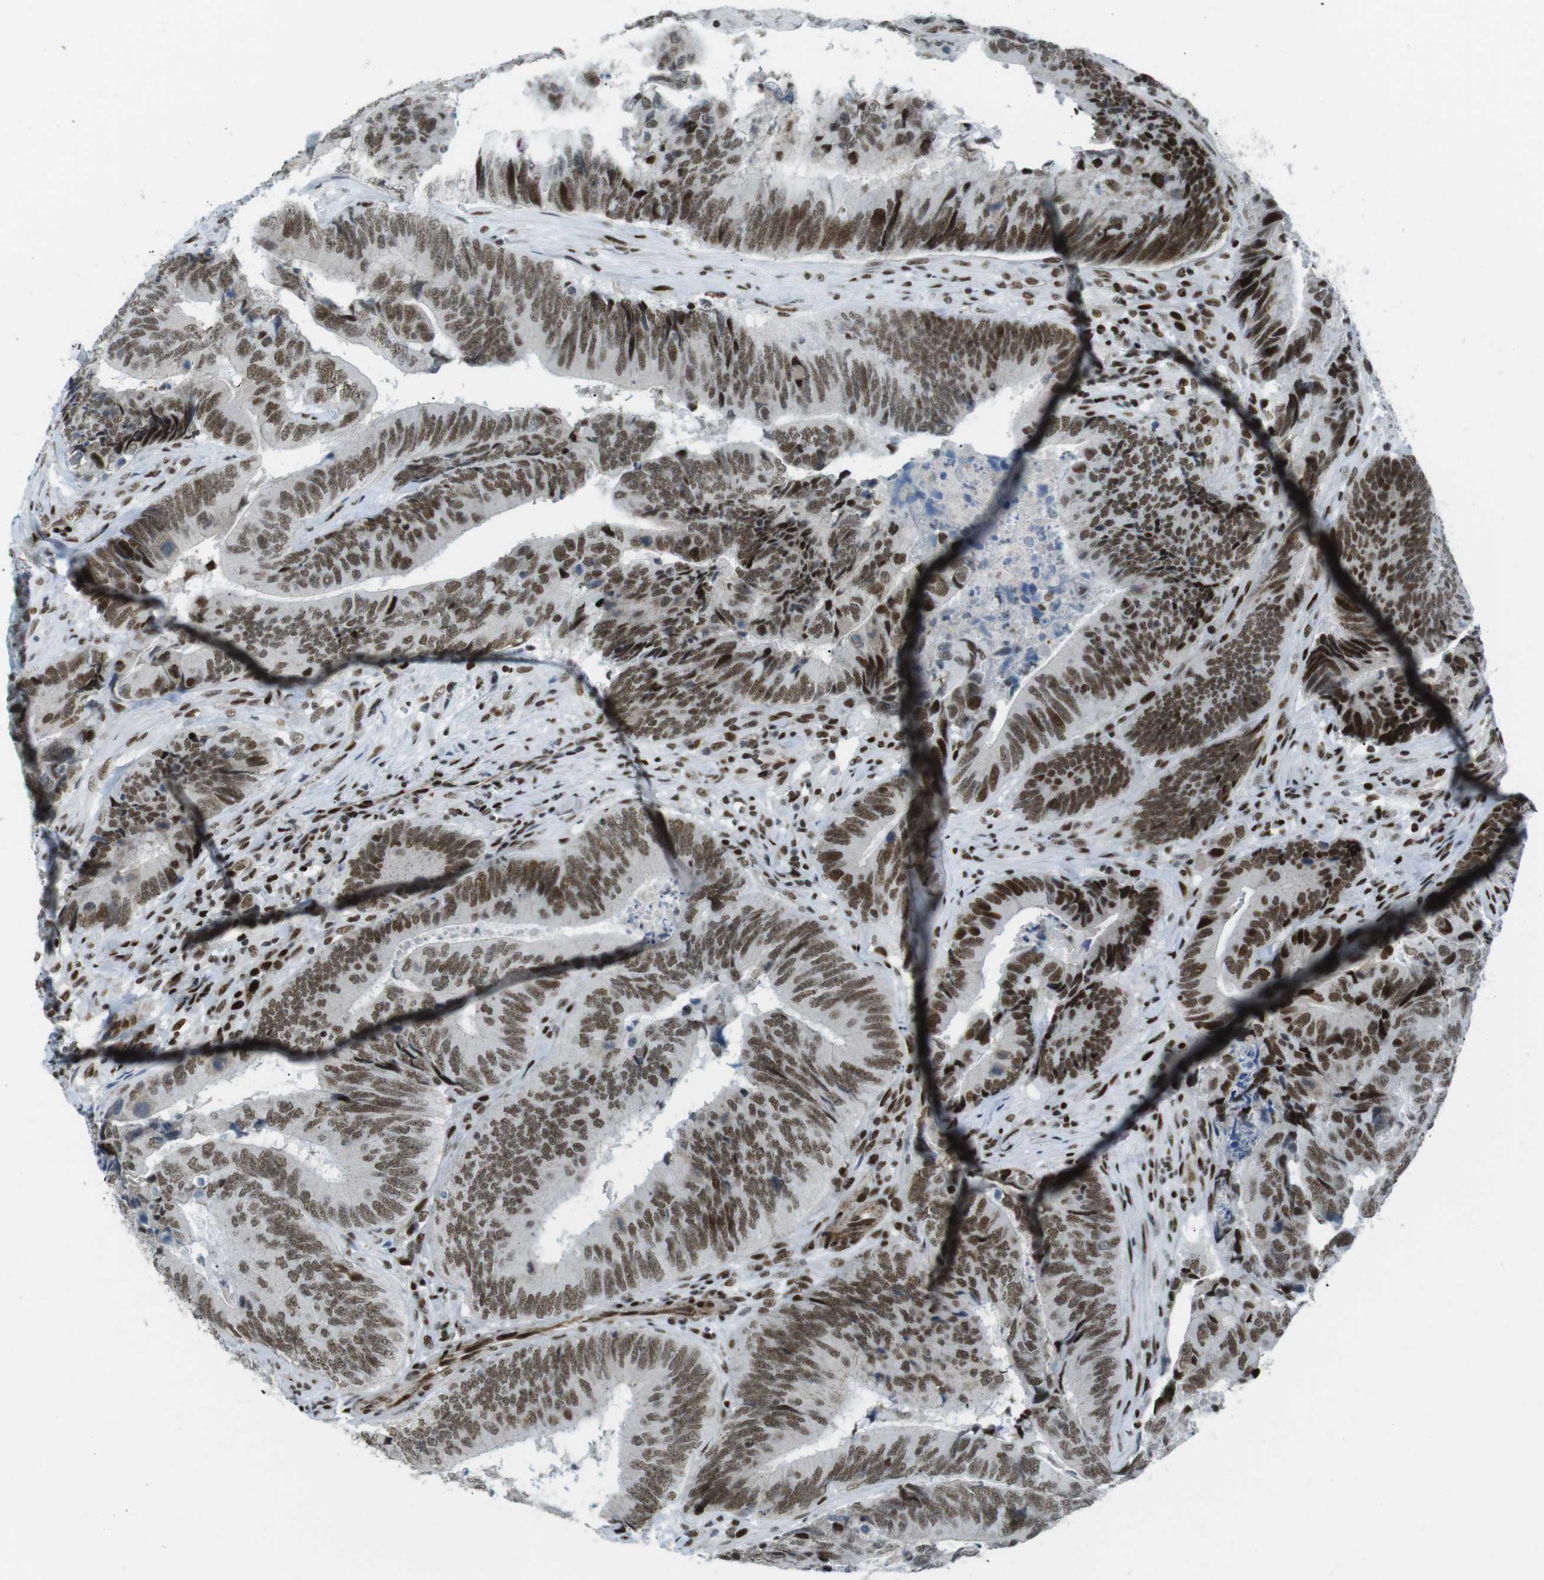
{"staining": {"intensity": "moderate", "quantity": ">75%", "location": "nuclear"}, "tissue": "colorectal cancer", "cell_type": "Tumor cells", "image_type": "cancer", "snomed": [{"axis": "morphology", "description": "Normal tissue, NOS"}, {"axis": "morphology", "description": "Adenocarcinoma, NOS"}, {"axis": "topography", "description": "Colon"}], "caption": "Tumor cells reveal medium levels of moderate nuclear expression in about >75% of cells in colorectal adenocarcinoma.", "gene": "ARID1A", "patient": {"sex": "male", "age": 56}}